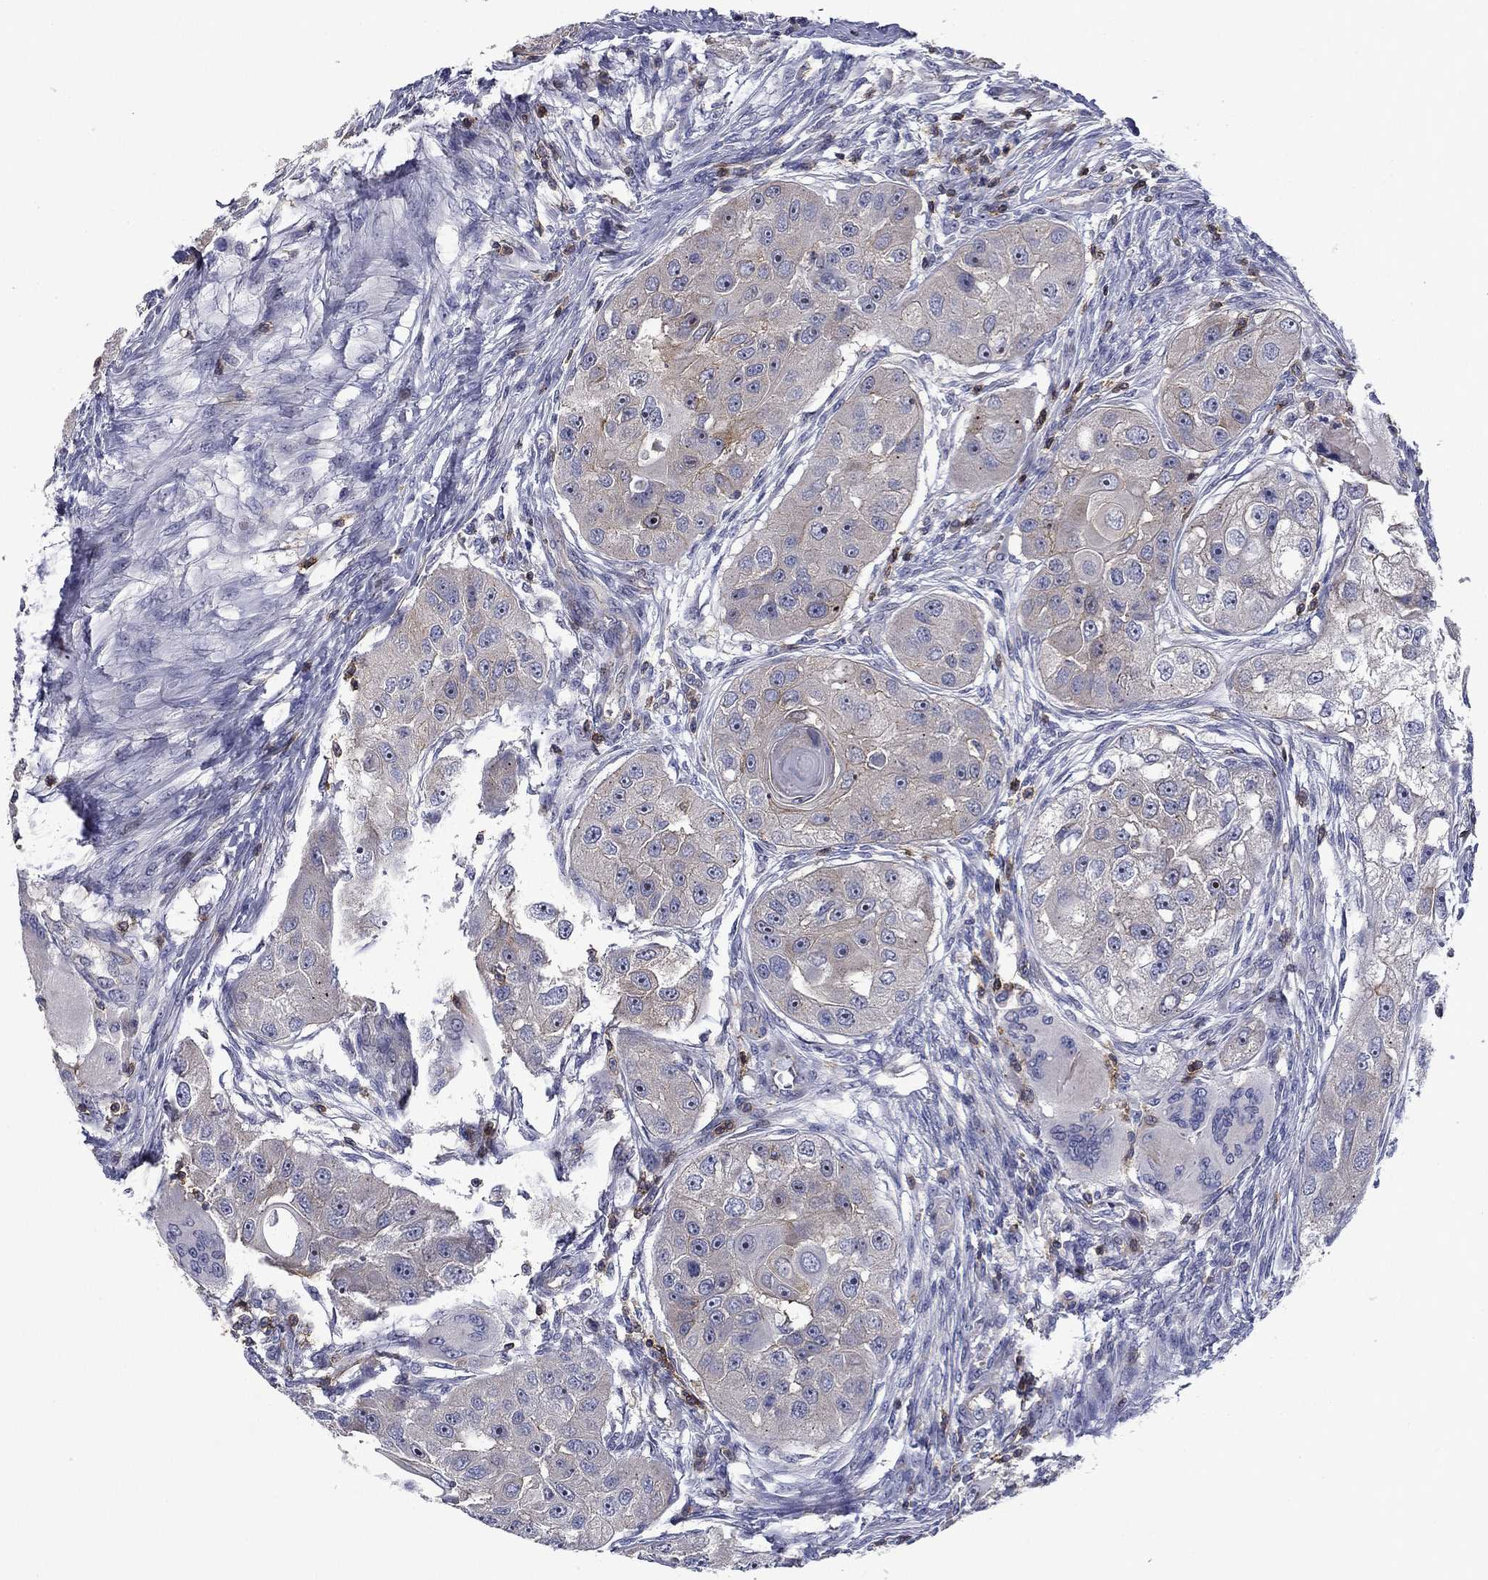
{"staining": {"intensity": "weak", "quantity": "<25%", "location": "cytoplasmic/membranous"}, "tissue": "head and neck cancer", "cell_type": "Tumor cells", "image_type": "cancer", "snomed": [{"axis": "morphology", "description": "Squamous cell carcinoma, NOS"}, {"axis": "topography", "description": "Head-Neck"}], "caption": "An immunohistochemistry histopathology image of head and neck cancer is shown. There is no staining in tumor cells of head and neck cancer.", "gene": "SIT1", "patient": {"sex": "male", "age": 51}}